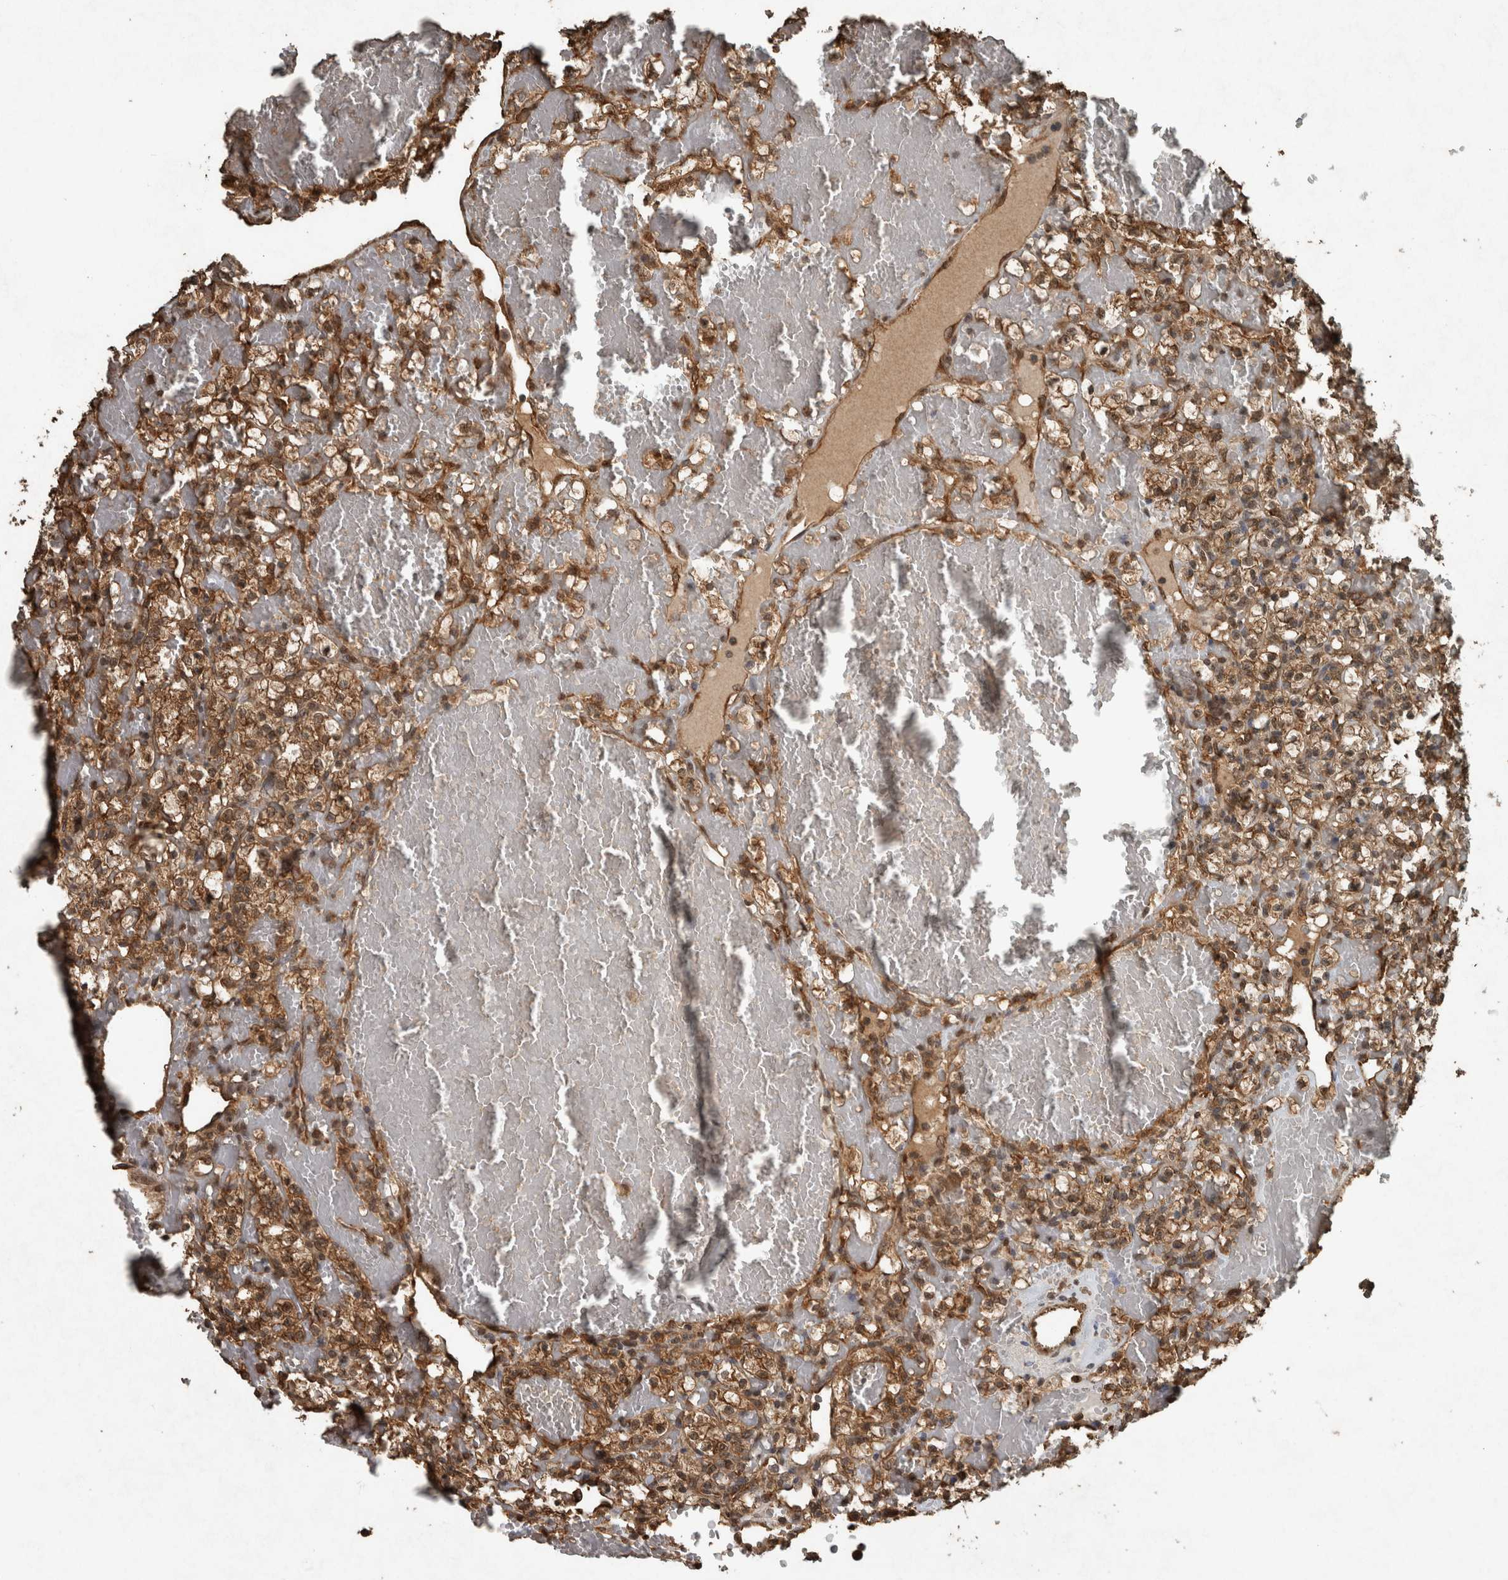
{"staining": {"intensity": "moderate", "quantity": ">75%", "location": "cytoplasmic/membranous,nuclear"}, "tissue": "renal cancer", "cell_type": "Tumor cells", "image_type": "cancer", "snomed": [{"axis": "morphology", "description": "Adenocarcinoma, NOS"}, {"axis": "topography", "description": "Kidney"}], "caption": "DAB (3,3'-diaminobenzidine) immunohistochemical staining of renal adenocarcinoma demonstrates moderate cytoplasmic/membranous and nuclear protein positivity in approximately >75% of tumor cells.", "gene": "ARHGEF12", "patient": {"sex": "female", "age": 60}}